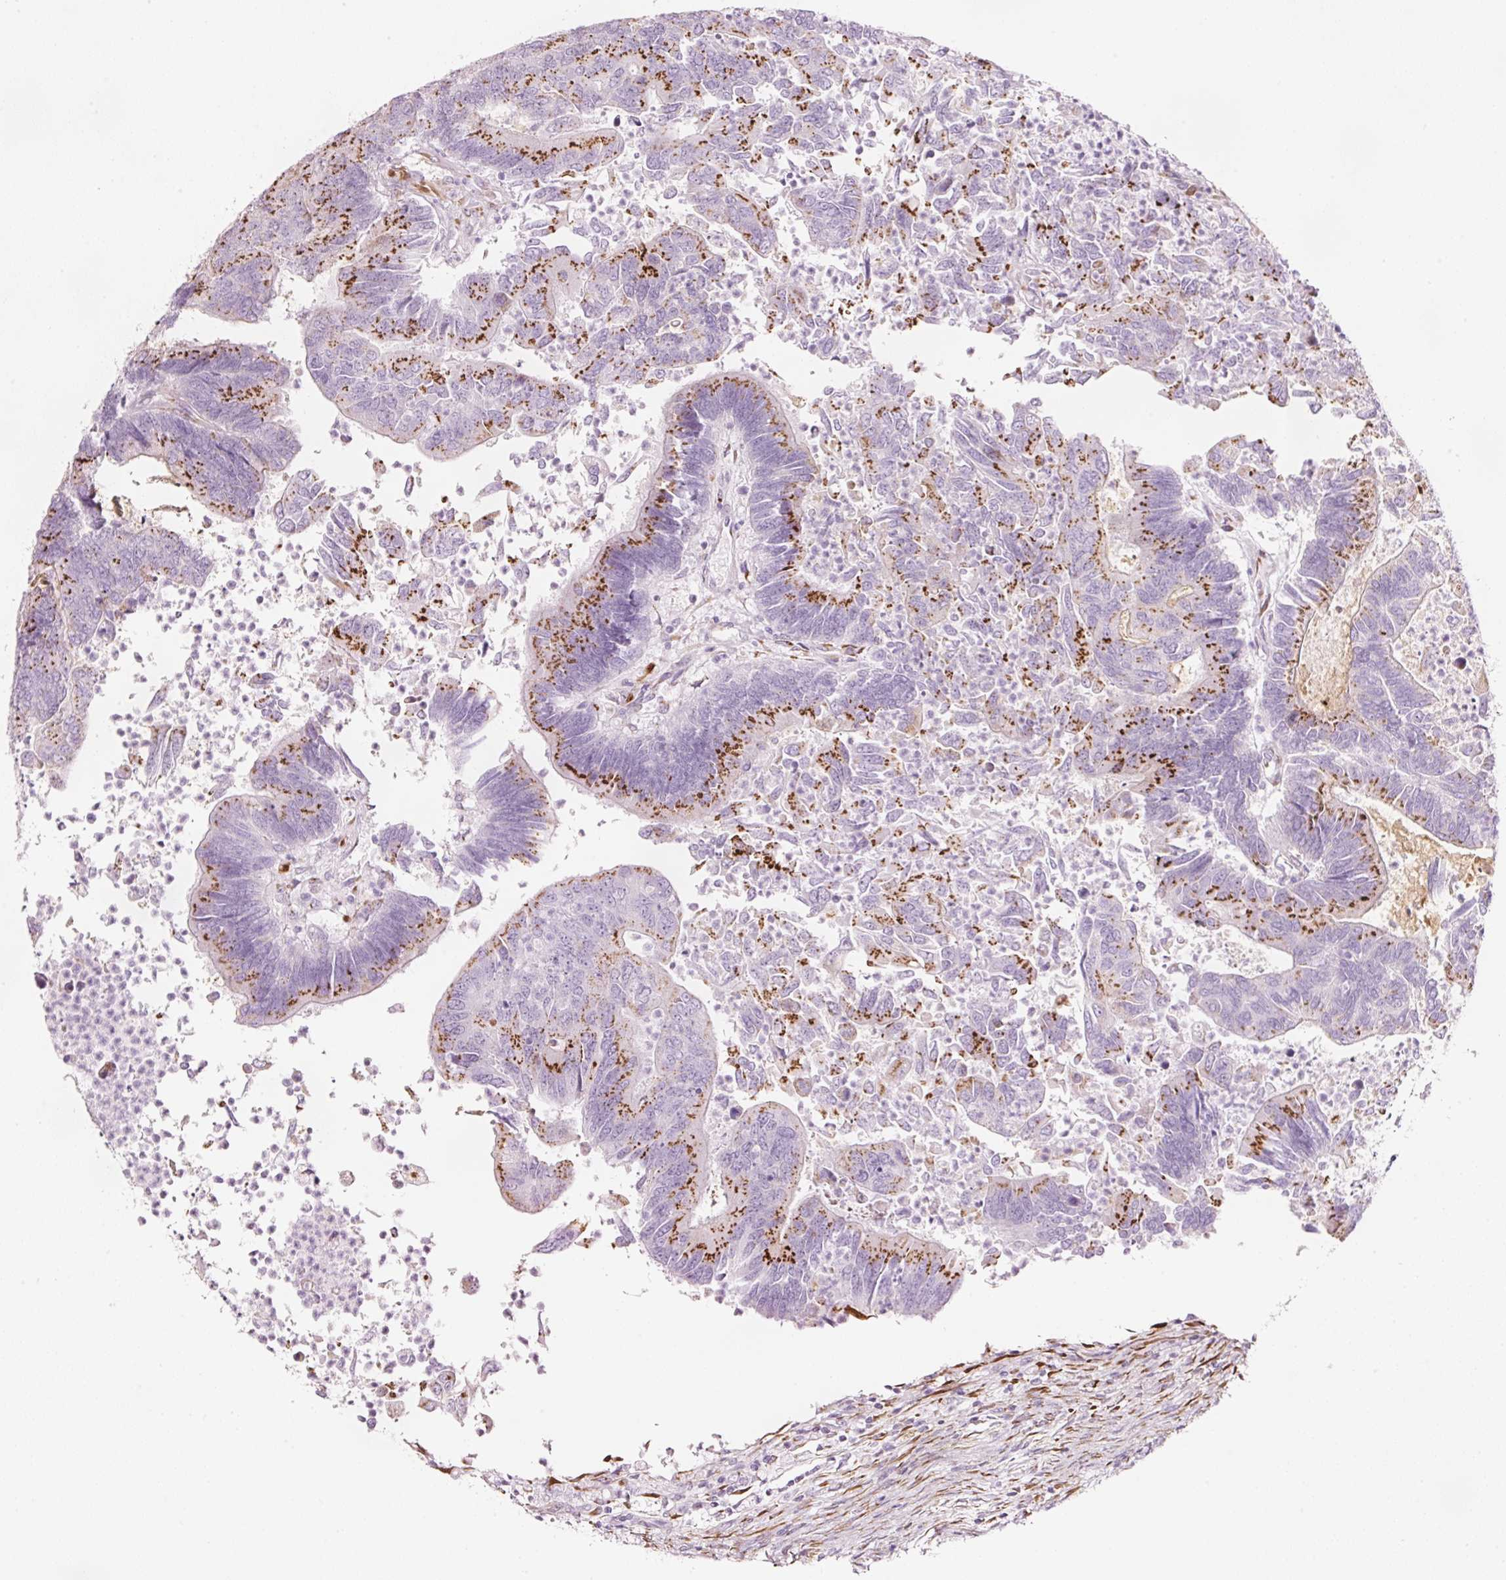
{"staining": {"intensity": "moderate", "quantity": "25%-75%", "location": "cytoplasmic/membranous"}, "tissue": "colorectal cancer", "cell_type": "Tumor cells", "image_type": "cancer", "snomed": [{"axis": "morphology", "description": "Adenocarcinoma, NOS"}, {"axis": "topography", "description": "Colon"}], "caption": "Protein expression analysis of colorectal cancer shows moderate cytoplasmic/membranous staining in approximately 25%-75% of tumor cells.", "gene": "SDF4", "patient": {"sex": "female", "age": 67}}